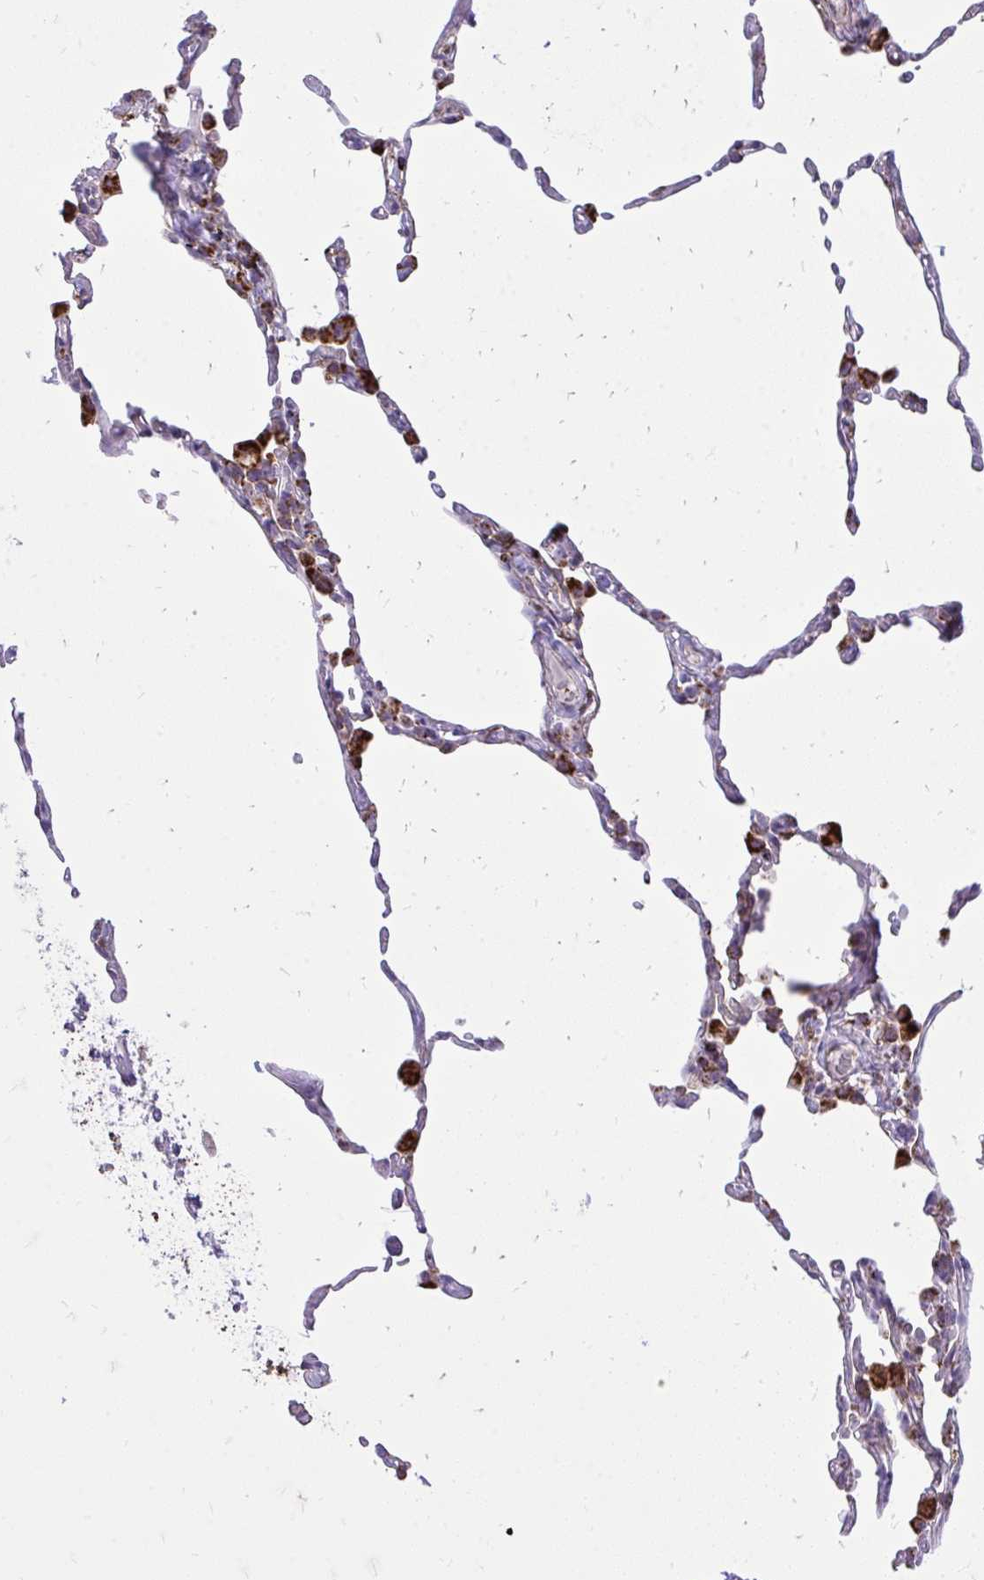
{"staining": {"intensity": "strong", "quantity": "<25%", "location": "cytoplasmic/membranous"}, "tissue": "lung", "cell_type": "Alveolar cells", "image_type": "normal", "snomed": [{"axis": "morphology", "description": "Normal tissue, NOS"}, {"axis": "topography", "description": "Lung"}], "caption": "A photomicrograph showing strong cytoplasmic/membranous positivity in approximately <25% of alveolar cells in benign lung, as visualized by brown immunohistochemical staining.", "gene": "SPTBN2", "patient": {"sex": "female", "age": 57}}